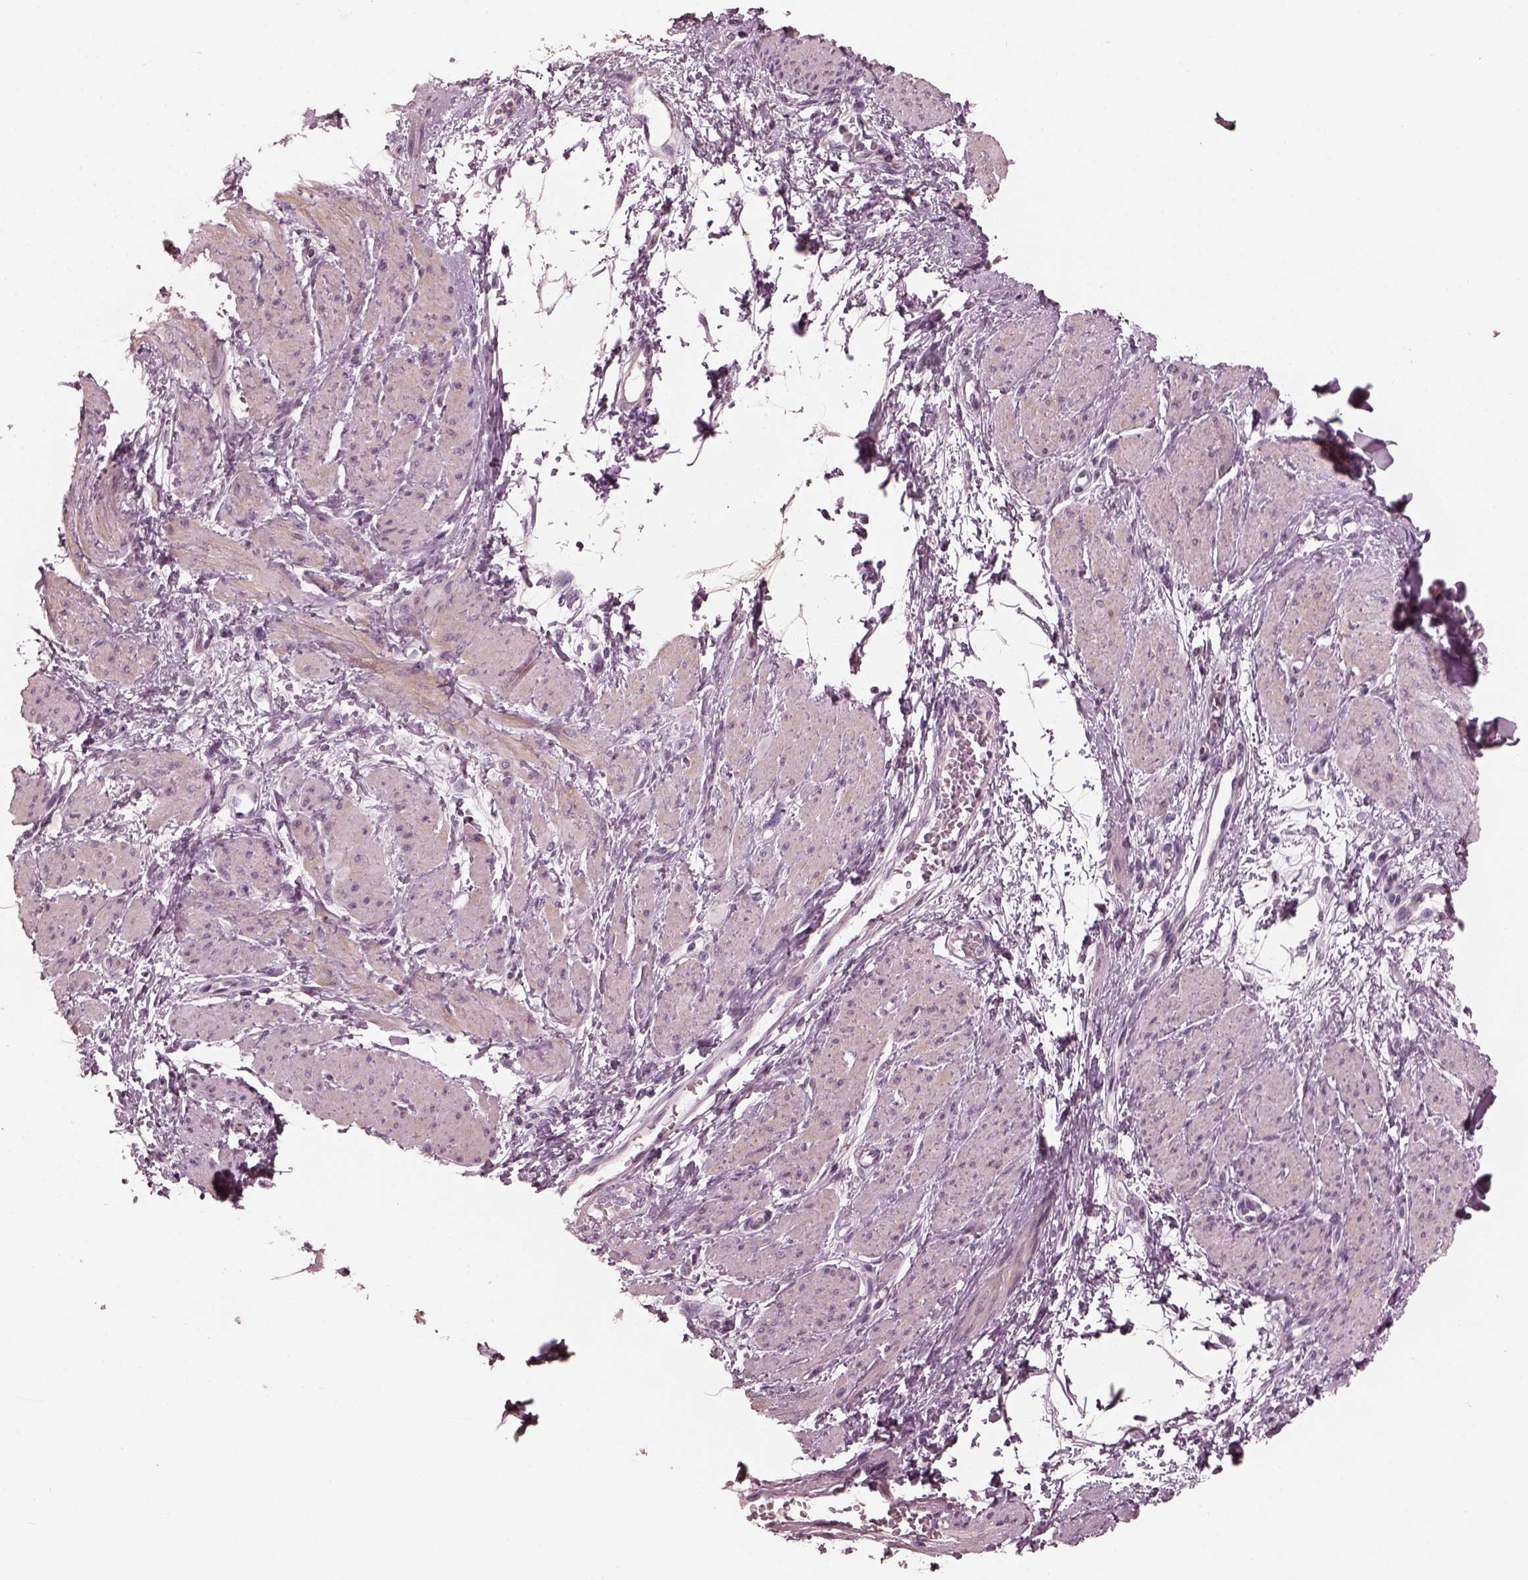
{"staining": {"intensity": "negative", "quantity": "none", "location": "none"}, "tissue": "smooth muscle", "cell_type": "Smooth muscle cells", "image_type": "normal", "snomed": [{"axis": "morphology", "description": "Normal tissue, NOS"}, {"axis": "topography", "description": "Smooth muscle"}, {"axis": "topography", "description": "Uterus"}], "caption": "Smooth muscle cells are negative for protein expression in normal human smooth muscle. (DAB (3,3'-diaminobenzidine) IHC with hematoxylin counter stain).", "gene": "OPTC", "patient": {"sex": "female", "age": 39}}